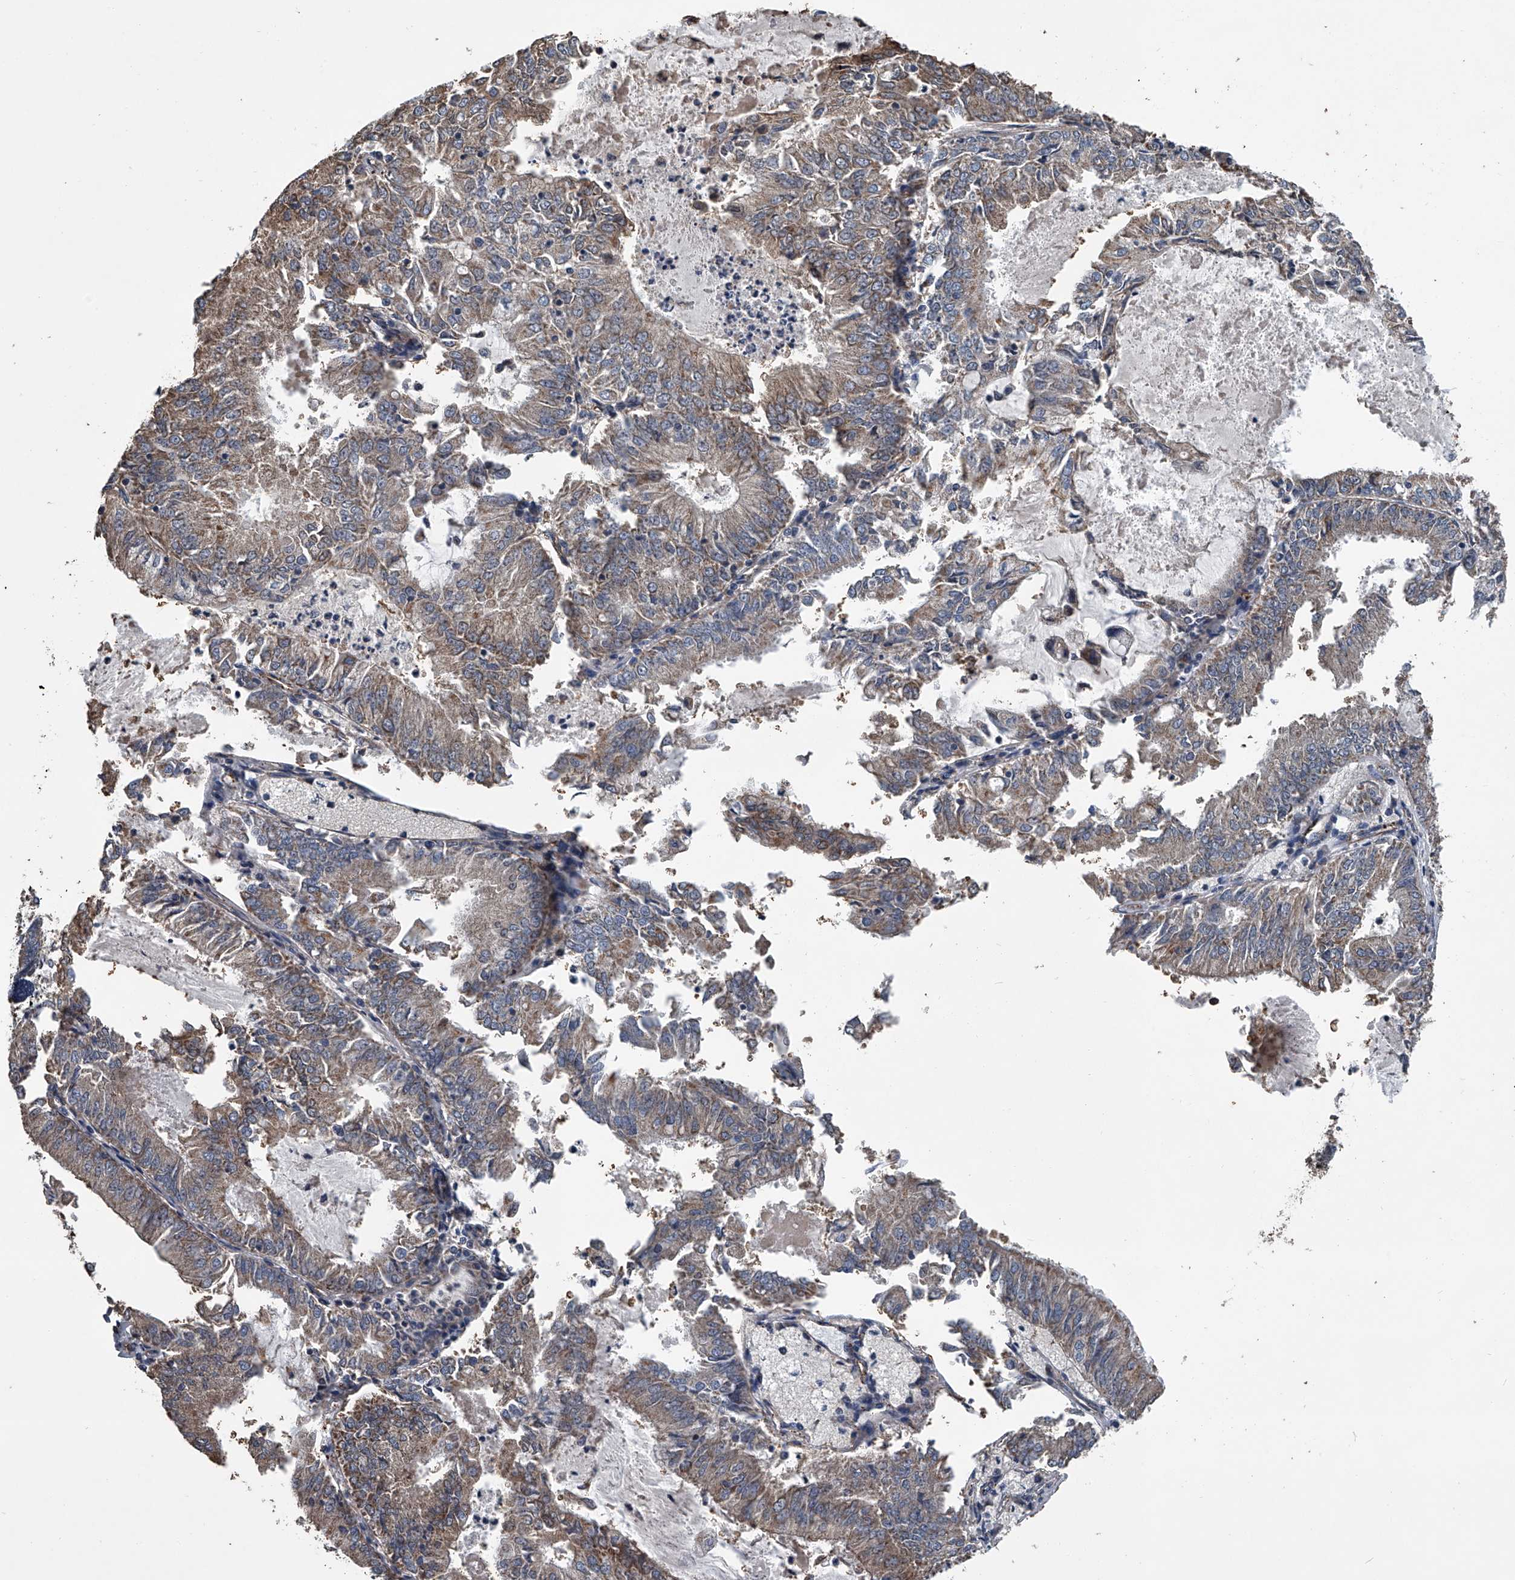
{"staining": {"intensity": "weak", "quantity": "25%-75%", "location": "cytoplasmic/membranous"}, "tissue": "endometrial cancer", "cell_type": "Tumor cells", "image_type": "cancer", "snomed": [{"axis": "morphology", "description": "Adenocarcinoma, NOS"}, {"axis": "topography", "description": "Endometrium"}], "caption": "Endometrial cancer was stained to show a protein in brown. There is low levels of weak cytoplasmic/membranous staining in about 25%-75% of tumor cells. The protein is stained brown, and the nuclei are stained in blue (DAB (3,3'-diaminobenzidine) IHC with brightfield microscopy, high magnification).", "gene": "LDLRAD2", "patient": {"sex": "female", "age": 57}}